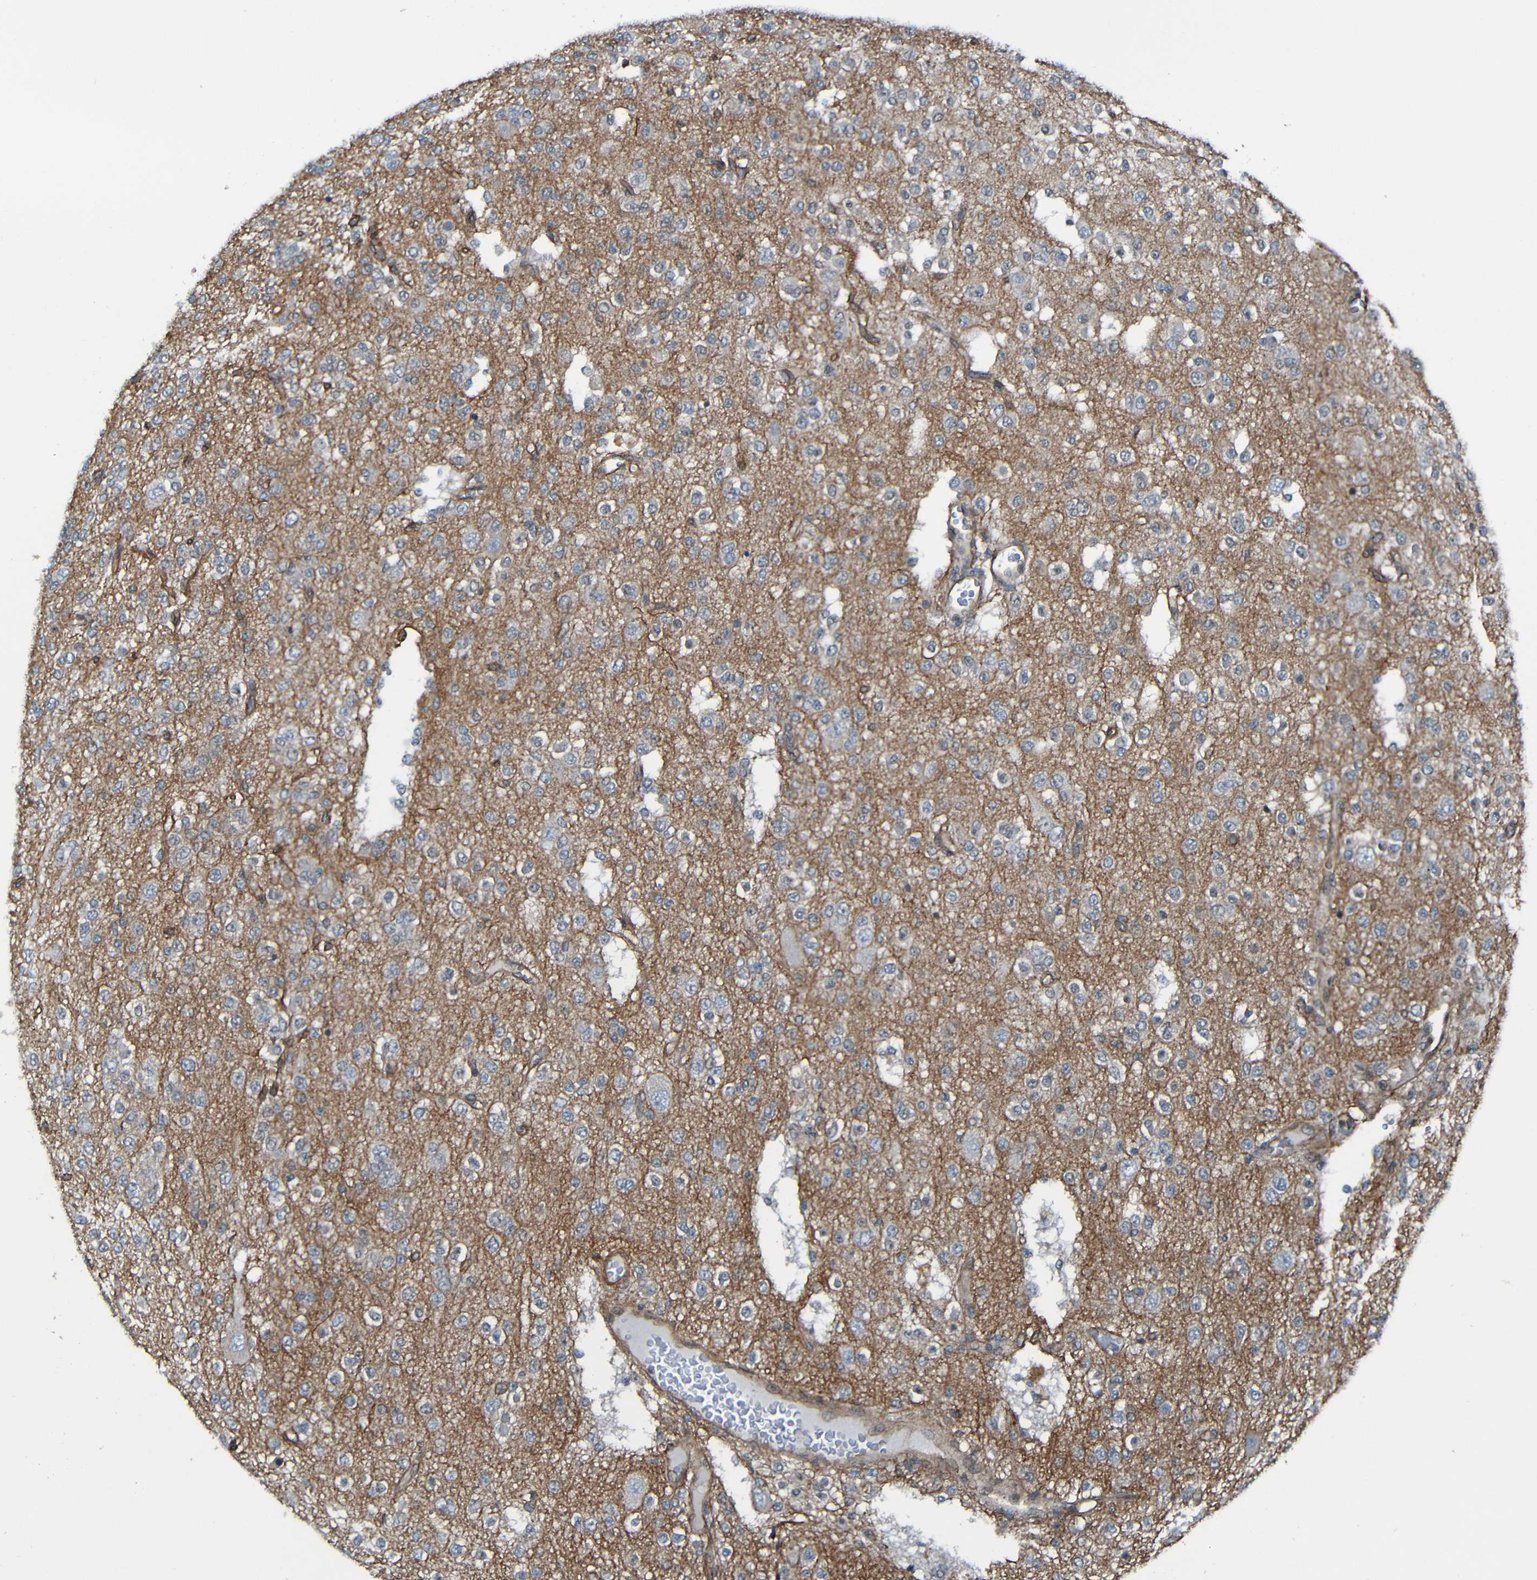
{"staining": {"intensity": "negative", "quantity": "none", "location": "none"}, "tissue": "glioma", "cell_type": "Tumor cells", "image_type": "cancer", "snomed": [{"axis": "morphology", "description": "Glioma, malignant, Low grade"}, {"axis": "topography", "description": "Brain"}], "caption": "Glioma stained for a protein using IHC shows no staining tumor cells.", "gene": "LGR5", "patient": {"sex": "male", "age": 38}}